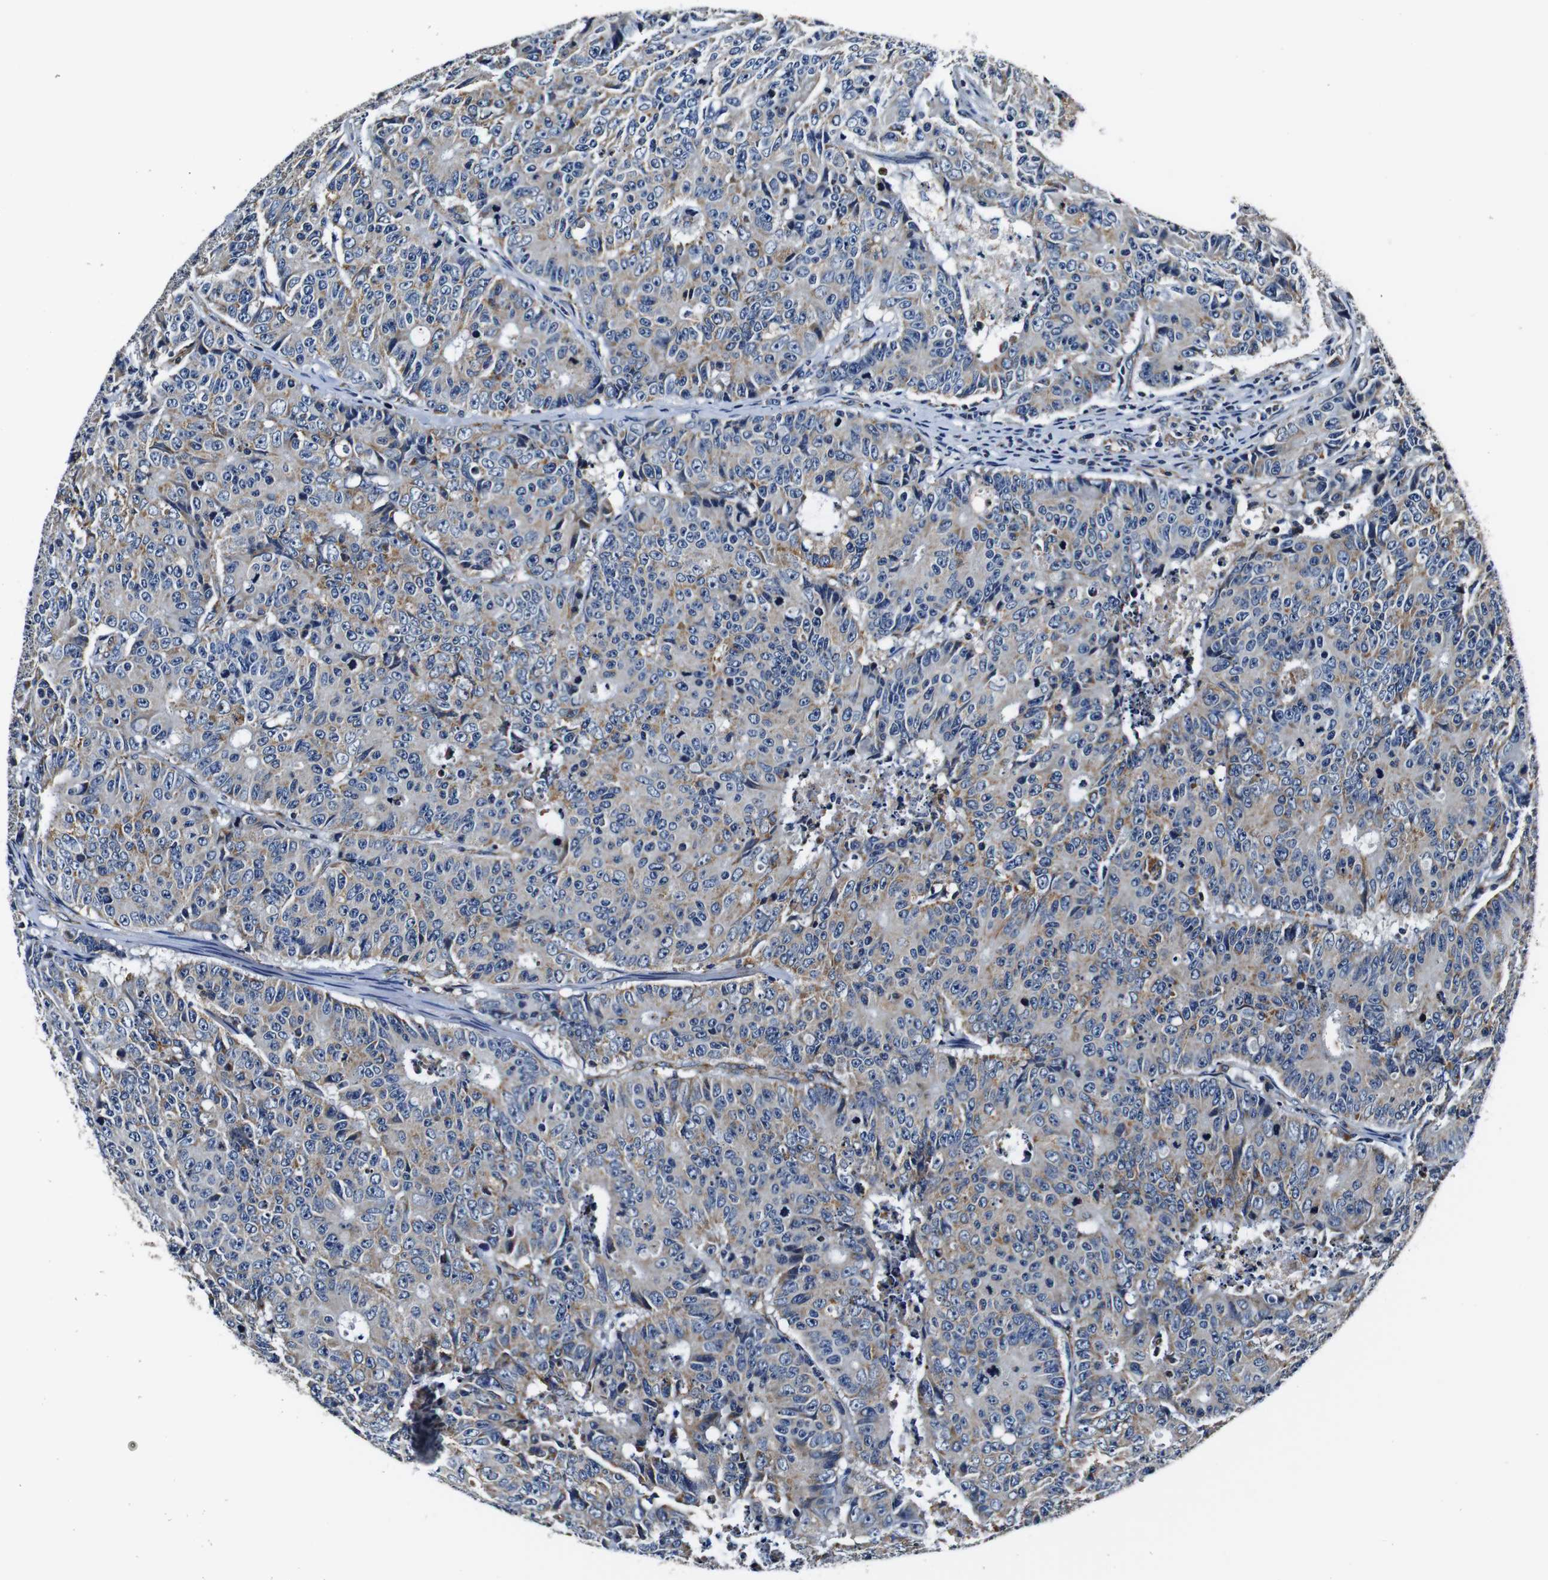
{"staining": {"intensity": "moderate", "quantity": "<25%", "location": "cytoplasmic/membranous"}, "tissue": "colorectal cancer", "cell_type": "Tumor cells", "image_type": "cancer", "snomed": [{"axis": "morphology", "description": "Adenocarcinoma, NOS"}, {"axis": "topography", "description": "Colon"}], "caption": "The micrograph displays a brown stain indicating the presence of a protein in the cytoplasmic/membranous of tumor cells in colorectal adenocarcinoma. Ihc stains the protein in brown and the nuclei are stained blue.", "gene": "HK1", "patient": {"sex": "female", "age": 86}}